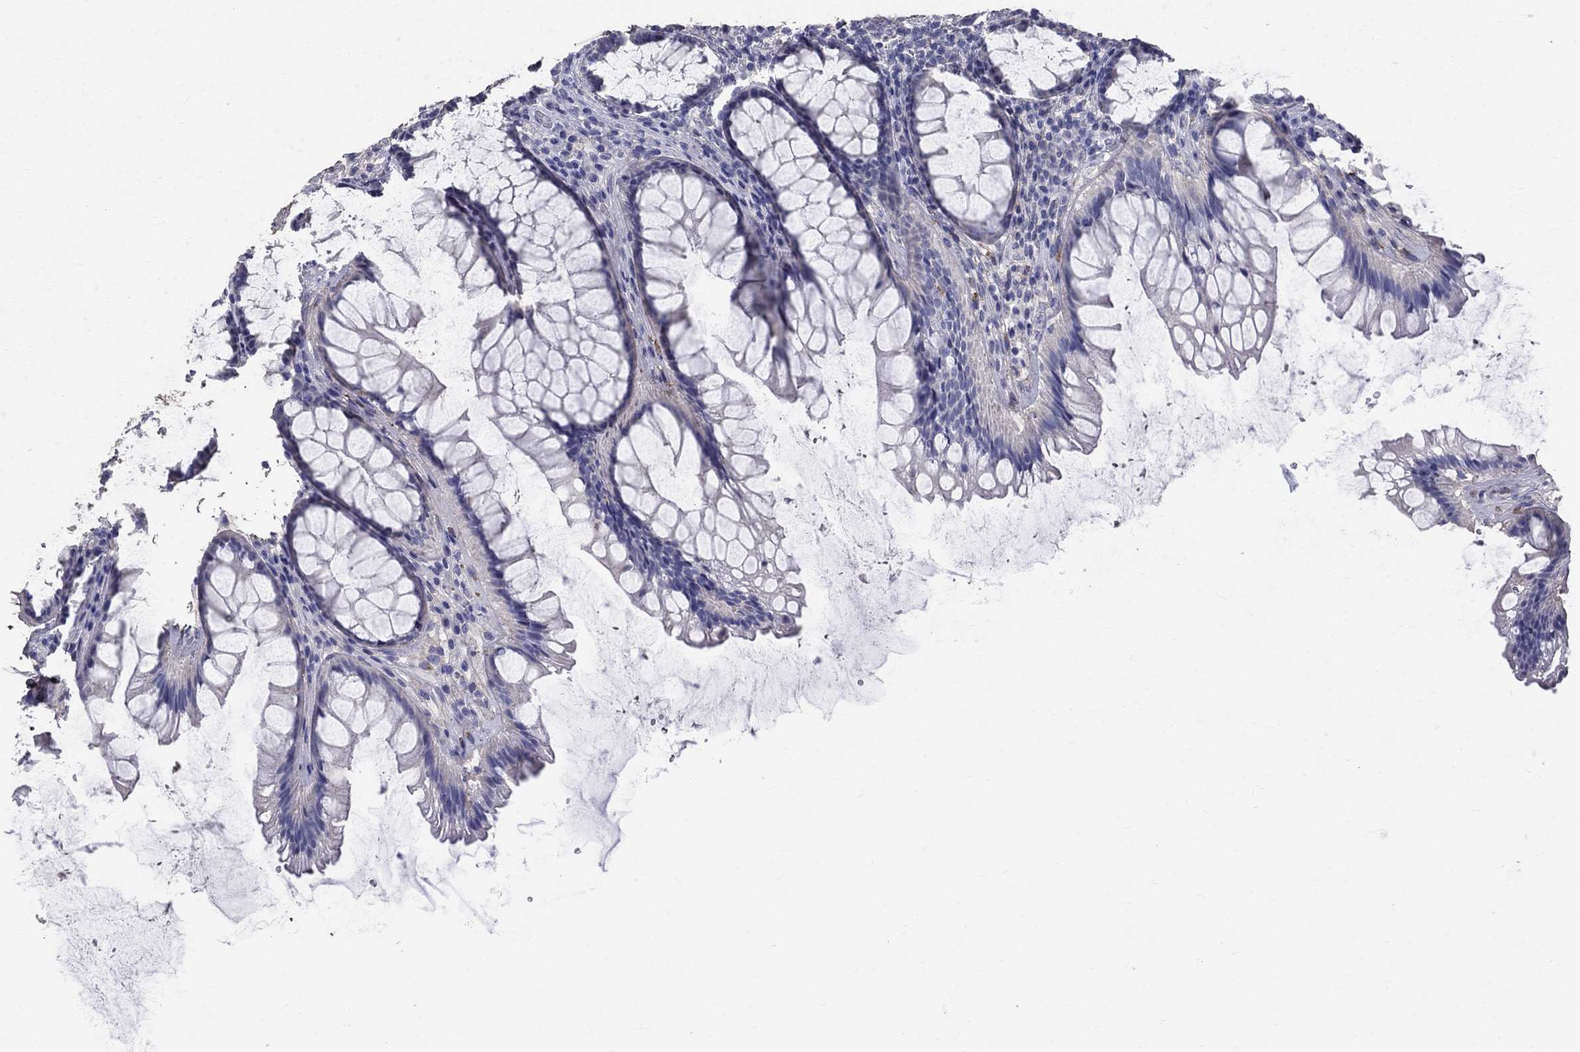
{"staining": {"intensity": "negative", "quantity": "none", "location": "none"}, "tissue": "rectum", "cell_type": "Glandular cells", "image_type": "normal", "snomed": [{"axis": "morphology", "description": "Normal tissue, NOS"}, {"axis": "topography", "description": "Rectum"}], "caption": "High magnification brightfield microscopy of normal rectum stained with DAB (brown) and counterstained with hematoxylin (blue): glandular cells show no significant staining.", "gene": "ANXA10", "patient": {"sex": "male", "age": 72}}